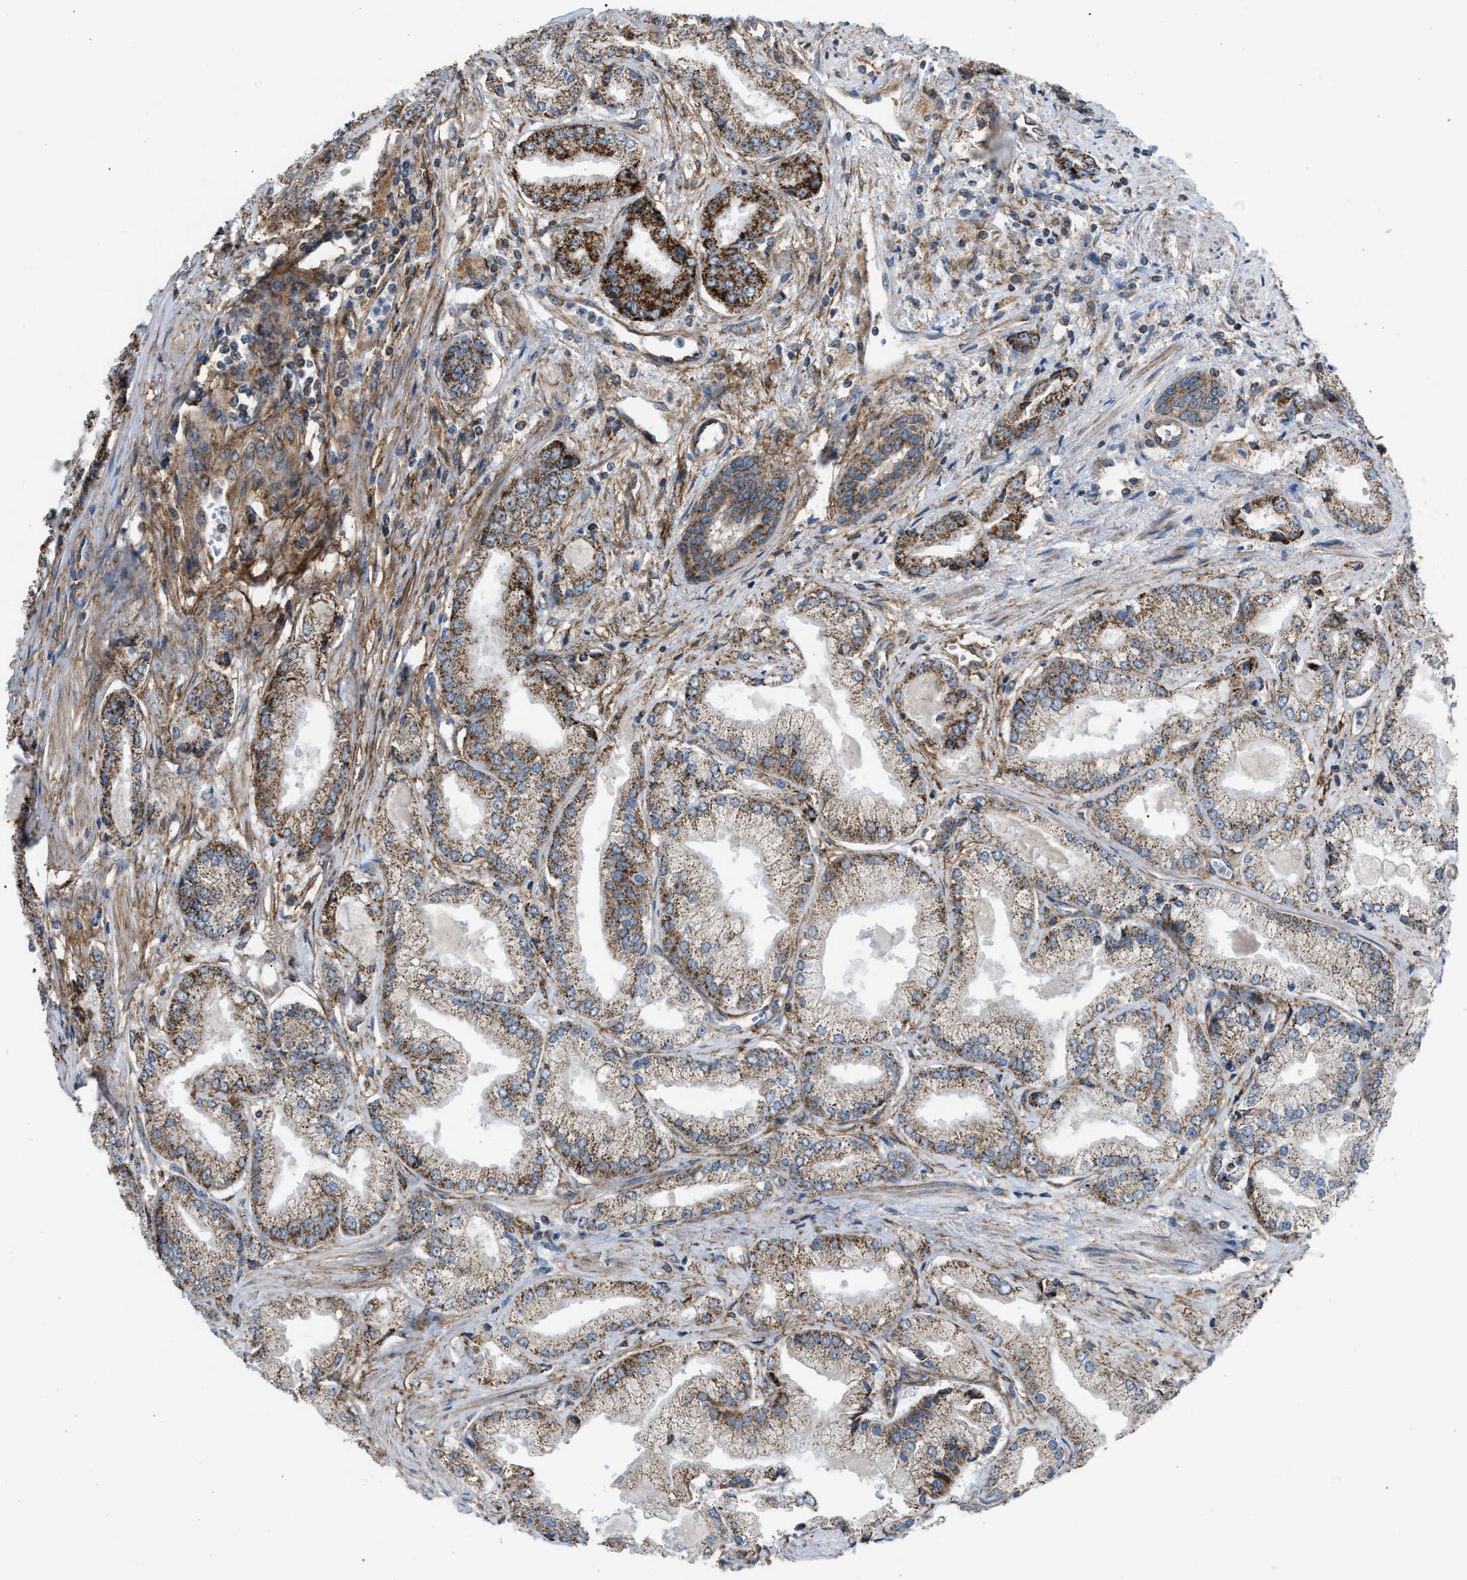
{"staining": {"intensity": "moderate", "quantity": ">75%", "location": "cytoplasmic/membranous"}, "tissue": "prostate cancer", "cell_type": "Tumor cells", "image_type": "cancer", "snomed": [{"axis": "morphology", "description": "Adenocarcinoma, Low grade"}, {"axis": "topography", "description": "Prostate"}], "caption": "Prostate cancer was stained to show a protein in brown. There is medium levels of moderate cytoplasmic/membranous positivity in approximately >75% of tumor cells.", "gene": "SLC10A3", "patient": {"sex": "male", "age": 52}}